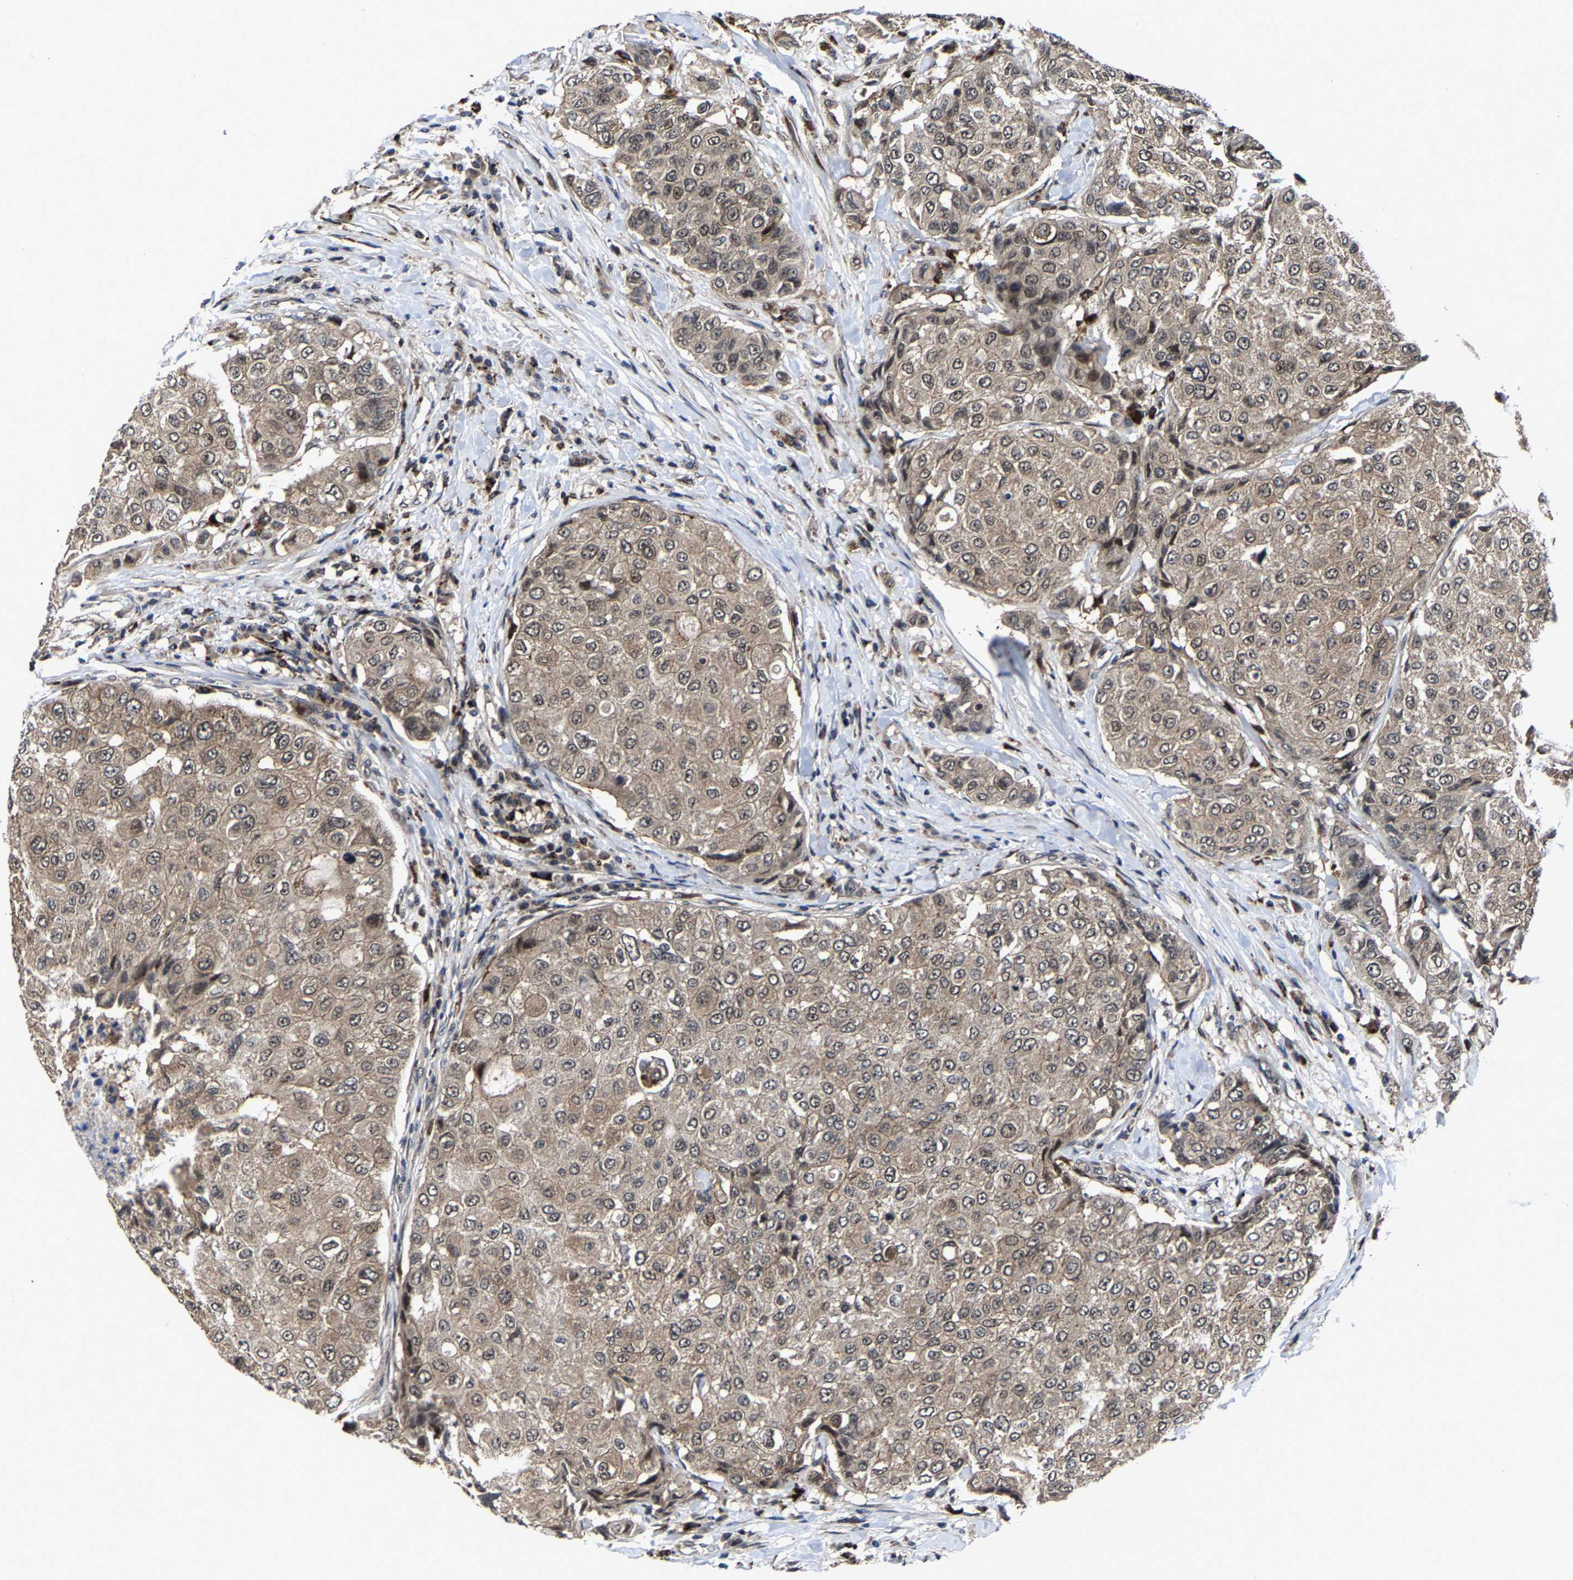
{"staining": {"intensity": "weak", "quantity": ">75%", "location": "cytoplasmic/membranous"}, "tissue": "breast cancer", "cell_type": "Tumor cells", "image_type": "cancer", "snomed": [{"axis": "morphology", "description": "Duct carcinoma"}, {"axis": "topography", "description": "Breast"}], "caption": "Breast cancer was stained to show a protein in brown. There is low levels of weak cytoplasmic/membranous positivity in about >75% of tumor cells.", "gene": "ZCCHC7", "patient": {"sex": "female", "age": 27}}